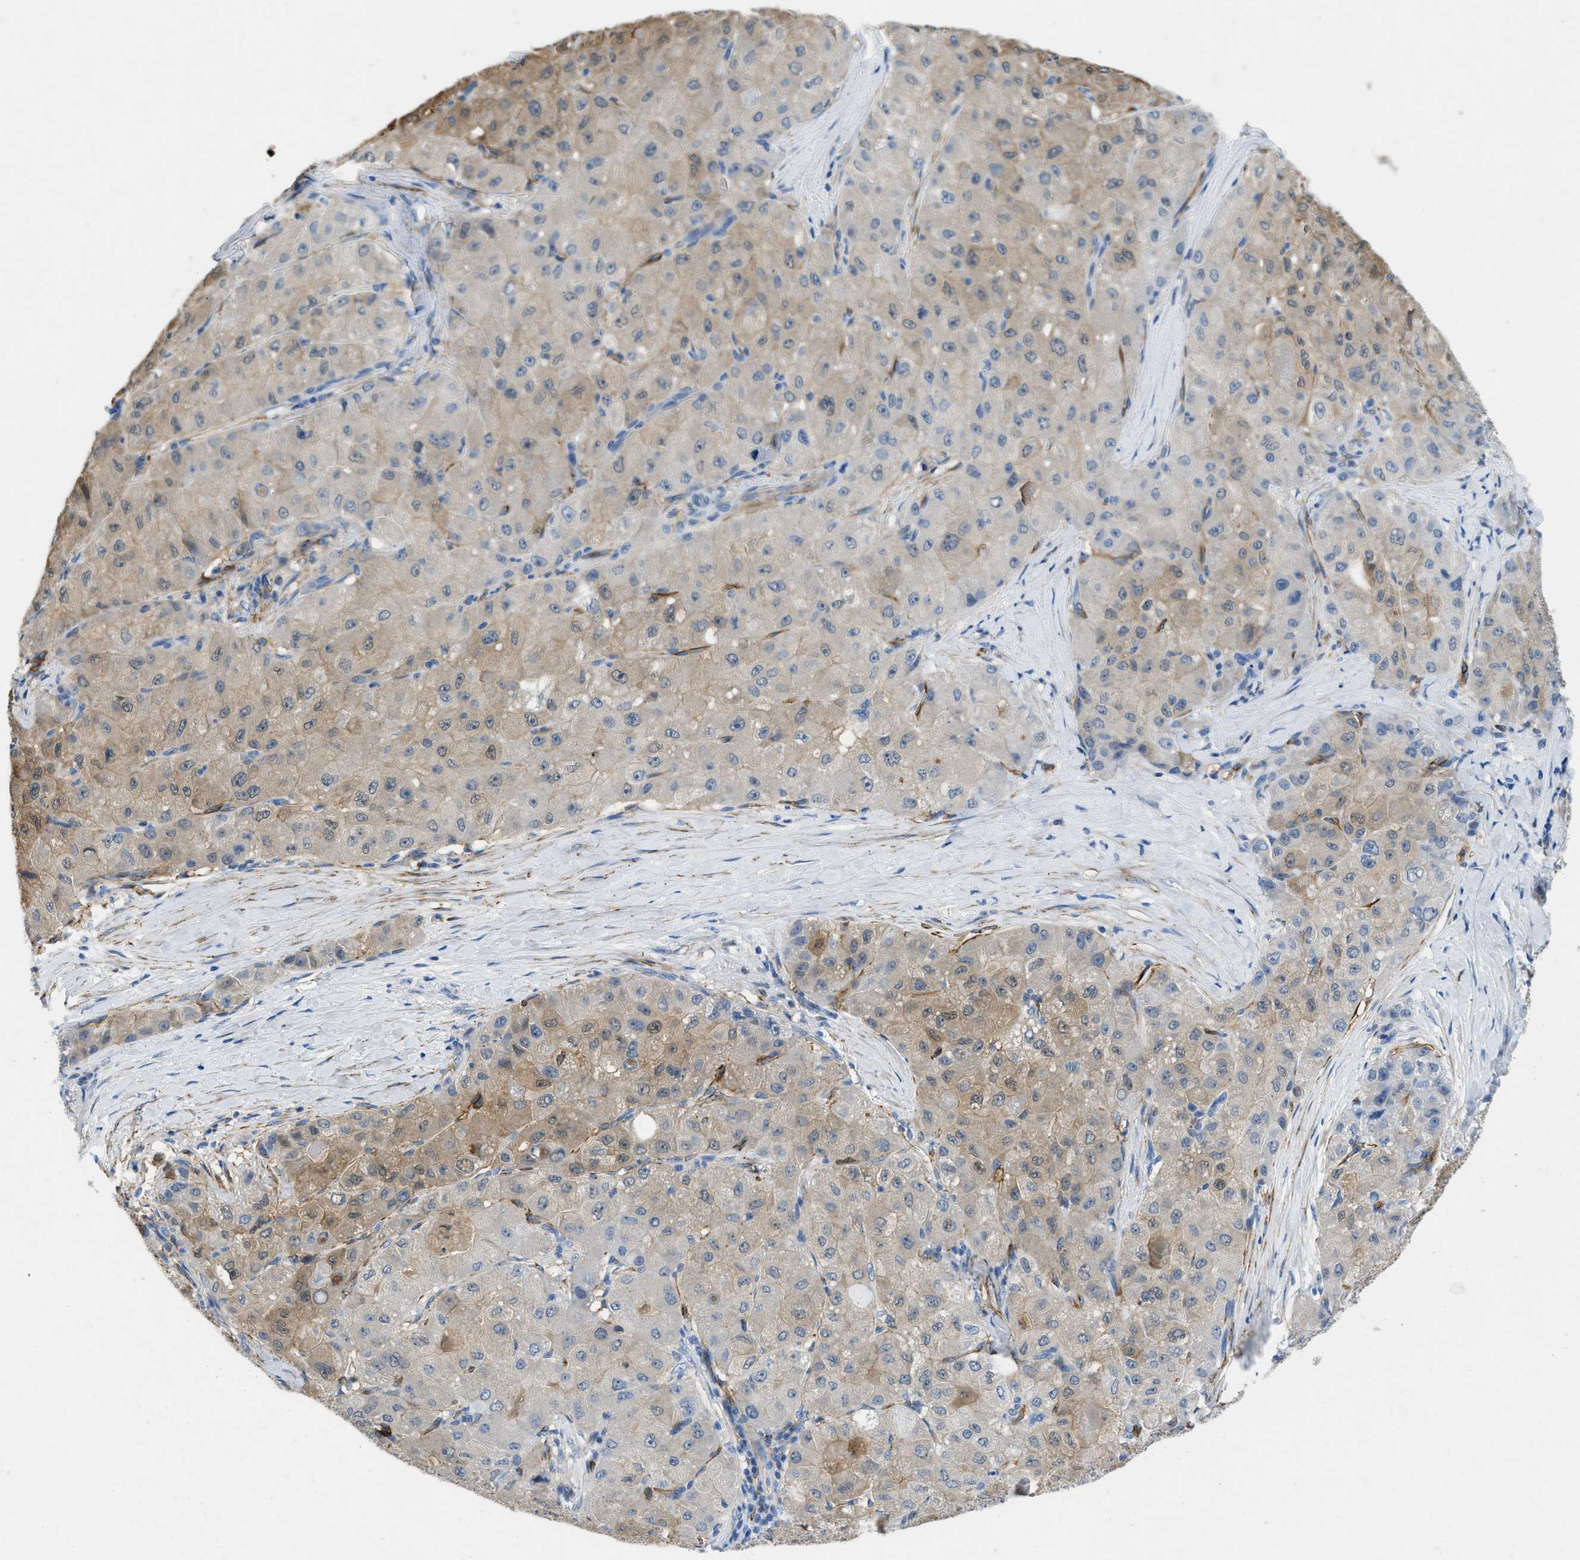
{"staining": {"intensity": "weak", "quantity": "<25%", "location": "cytoplasmic/membranous"}, "tissue": "liver cancer", "cell_type": "Tumor cells", "image_type": "cancer", "snomed": [{"axis": "morphology", "description": "Carcinoma, Hepatocellular, NOS"}, {"axis": "topography", "description": "Liver"}], "caption": "Human liver cancer (hepatocellular carcinoma) stained for a protein using IHC displays no staining in tumor cells.", "gene": "SPEG", "patient": {"sex": "male", "age": 80}}